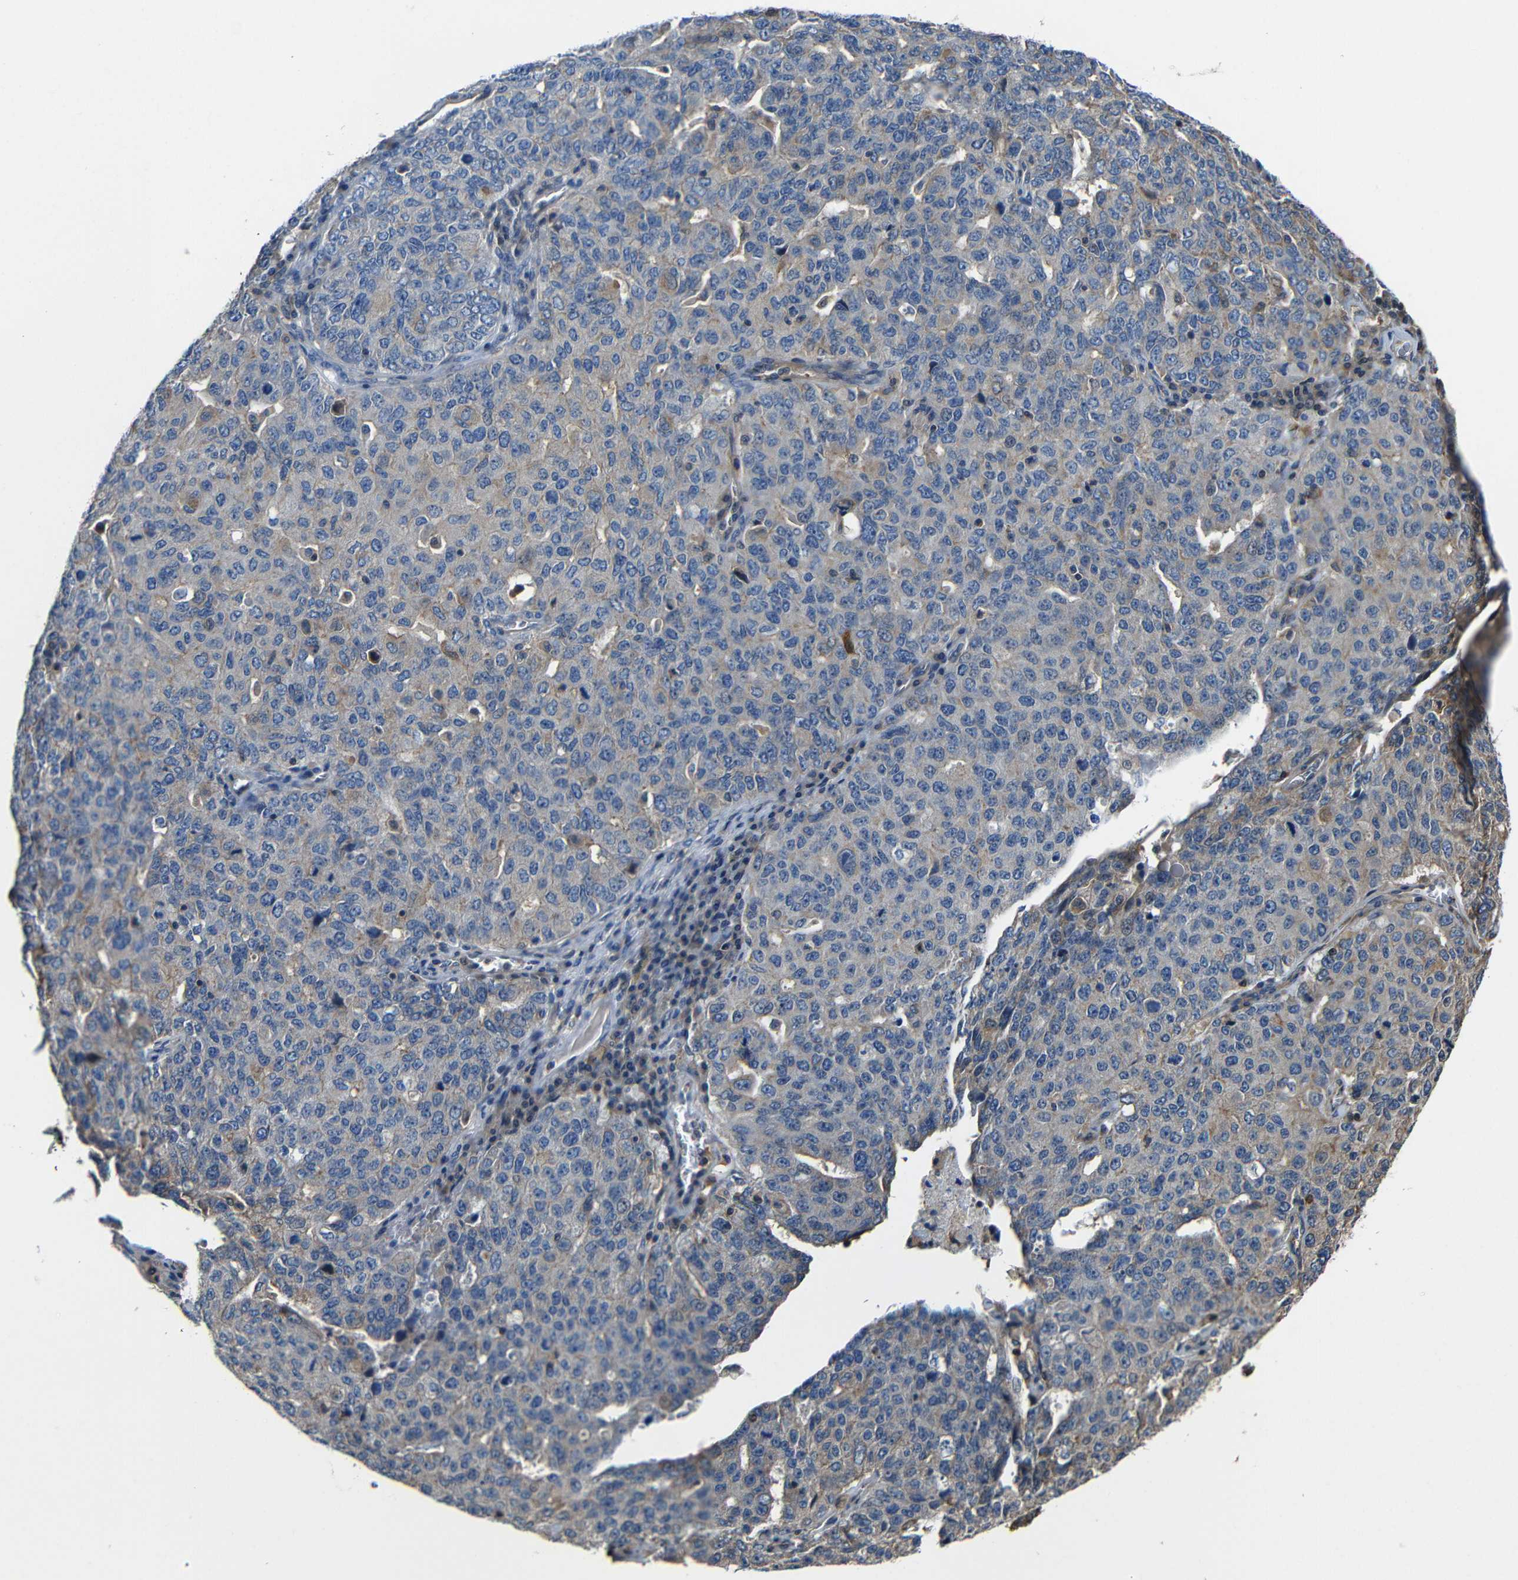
{"staining": {"intensity": "moderate", "quantity": "<25%", "location": "cytoplasmic/membranous"}, "tissue": "ovarian cancer", "cell_type": "Tumor cells", "image_type": "cancer", "snomed": [{"axis": "morphology", "description": "Carcinoma, endometroid"}, {"axis": "topography", "description": "Ovary"}], "caption": "High-power microscopy captured an immunohistochemistry micrograph of ovarian cancer, revealing moderate cytoplasmic/membranous positivity in about <25% of tumor cells.", "gene": "GDI1", "patient": {"sex": "female", "age": 62}}